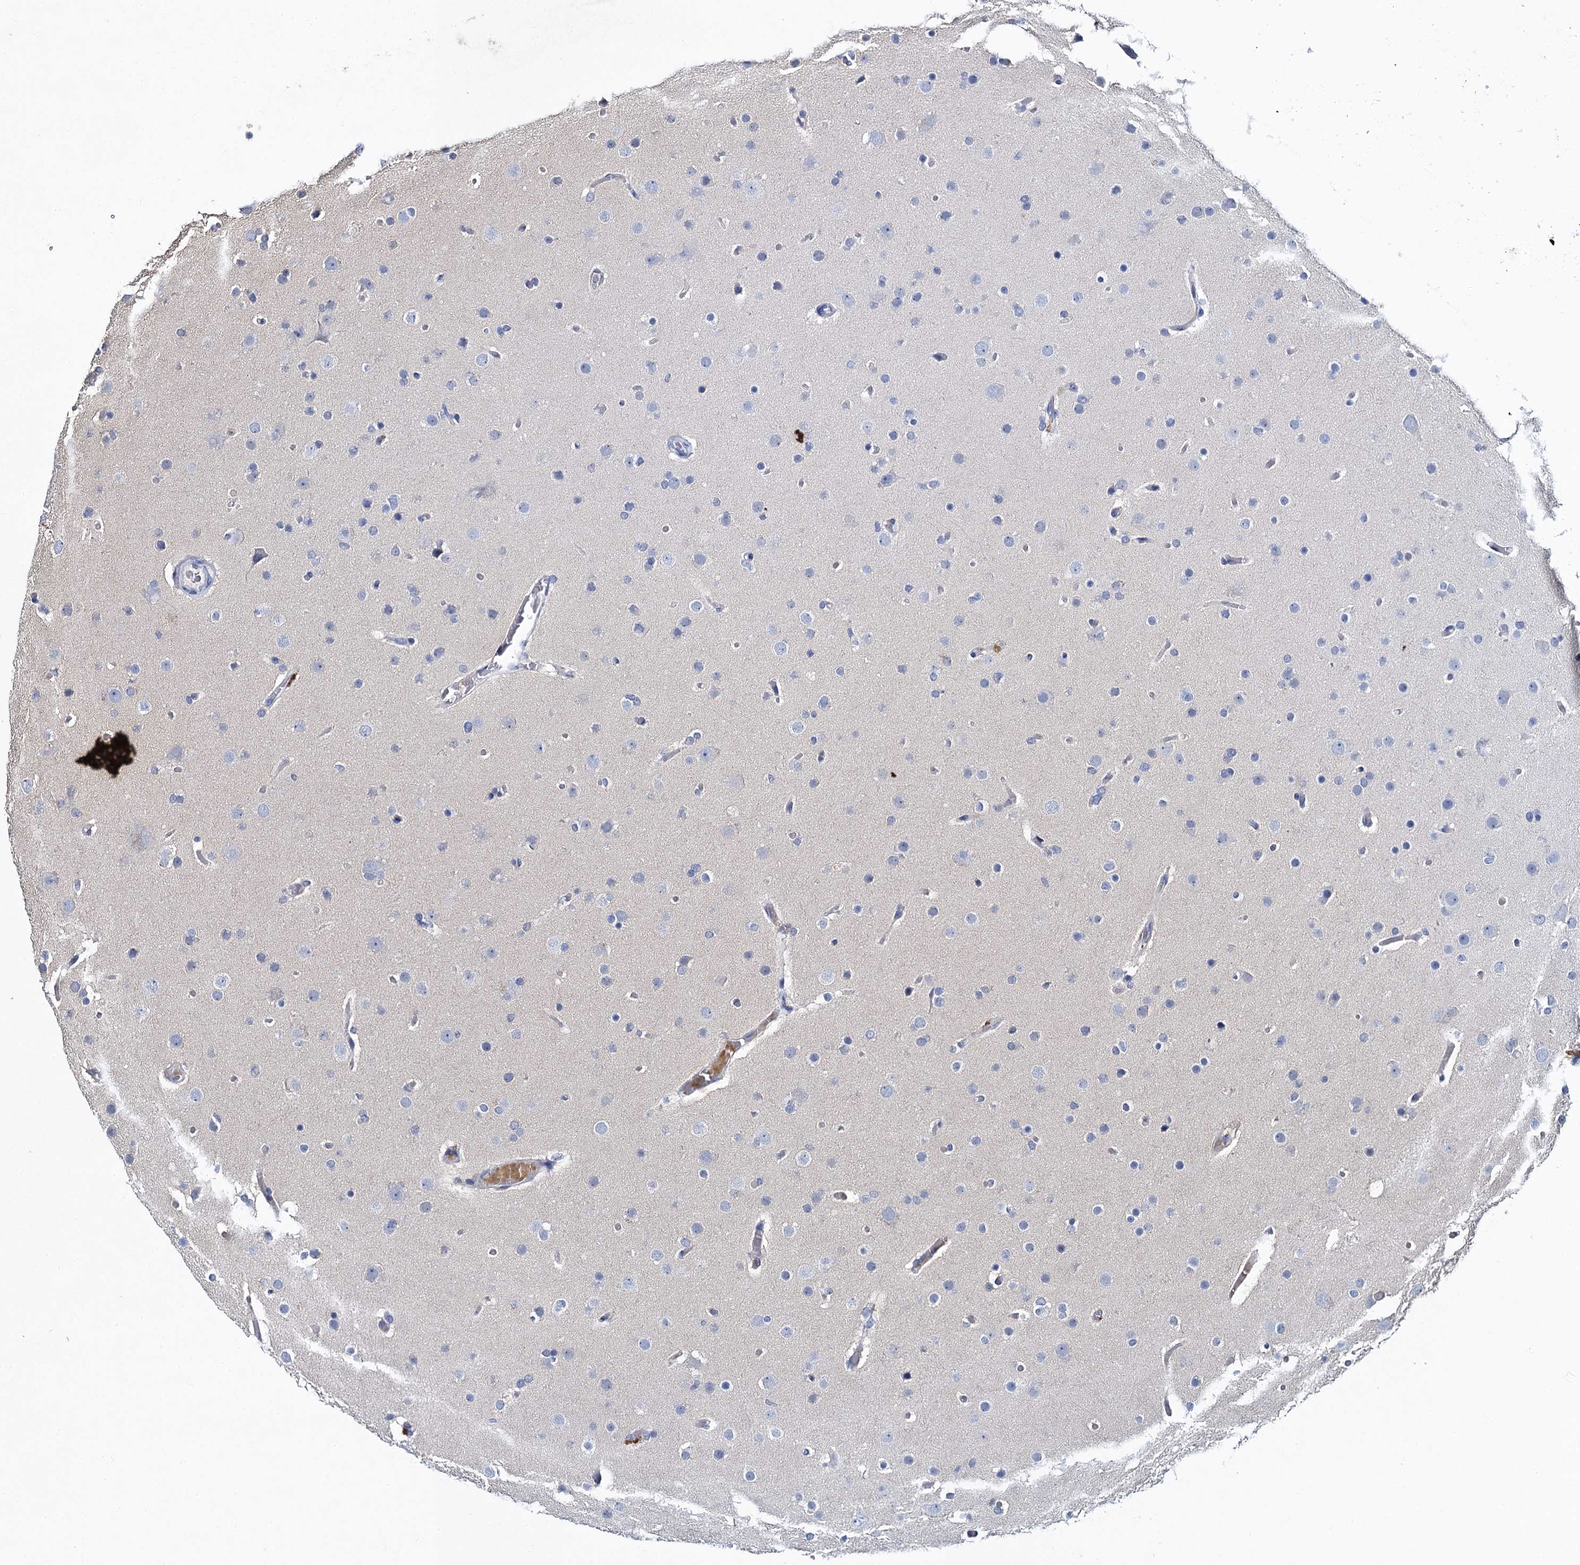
{"staining": {"intensity": "negative", "quantity": "none", "location": "none"}, "tissue": "glioma", "cell_type": "Tumor cells", "image_type": "cancer", "snomed": [{"axis": "morphology", "description": "Glioma, malignant, High grade"}, {"axis": "topography", "description": "Cerebral cortex"}], "caption": "DAB immunohistochemical staining of glioma demonstrates no significant staining in tumor cells.", "gene": "SLC11A2", "patient": {"sex": "female", "age": 36}}